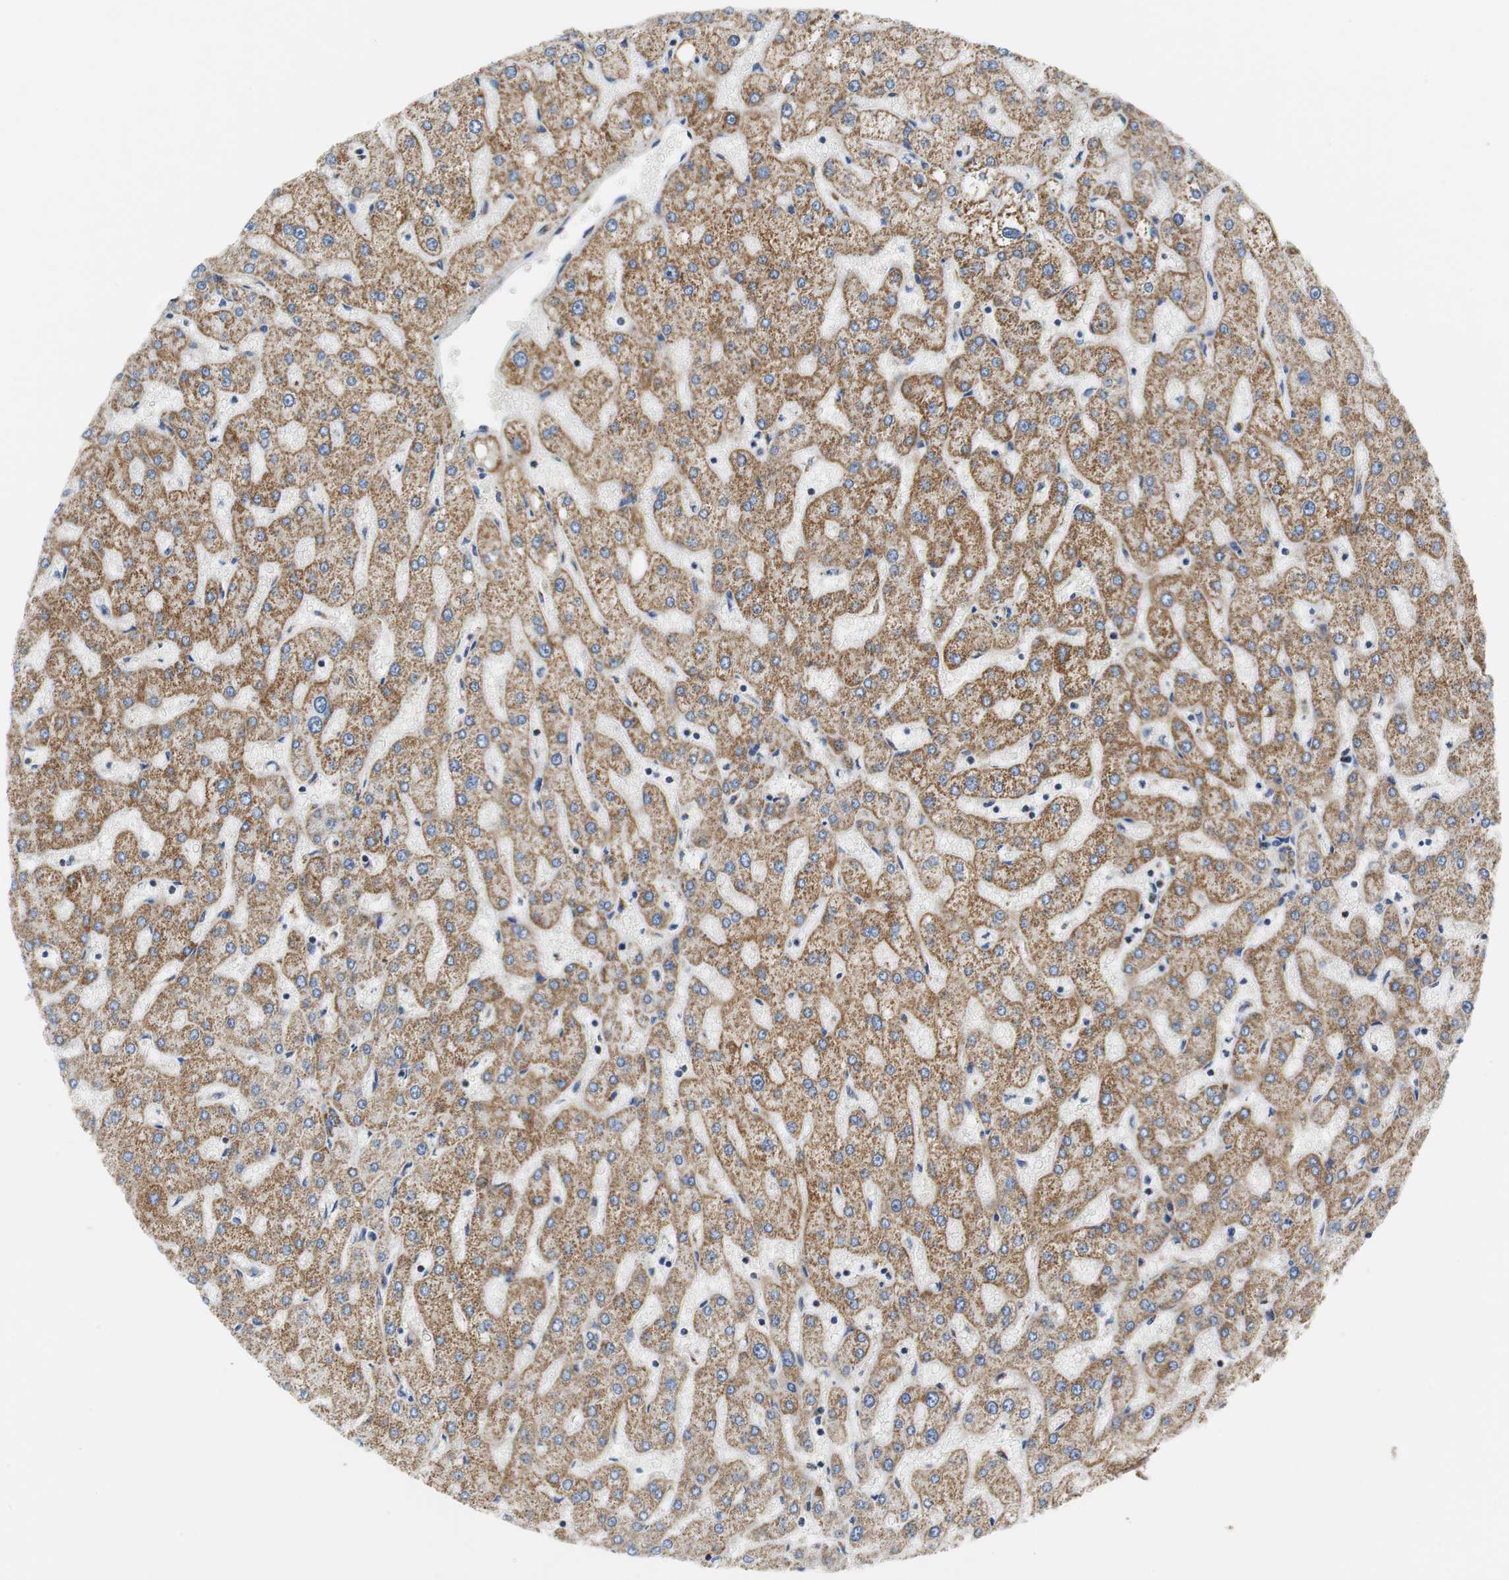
{"staining": {"intensity": "weak", "quantity": ">75%", "location": "cytoplasmic/membranous"}, "tissue": "liver", "cell_type": "Cholangiocytes", "image_type": "normal", "snomed": [{"axis": "morphology", "description": "Normal tissue, NOS"}, {"axis": "topography", "description": "Liver"}], "caption": "Liver stained with DAB (3,3'-diaminobenzidine) IHC displays low levels of weak cytoplasmic/membranous staining in approximately >75% of cholangiocytes.", "gene": "C1QTNF7", "patient": {"sex": "male", "age": 67}}